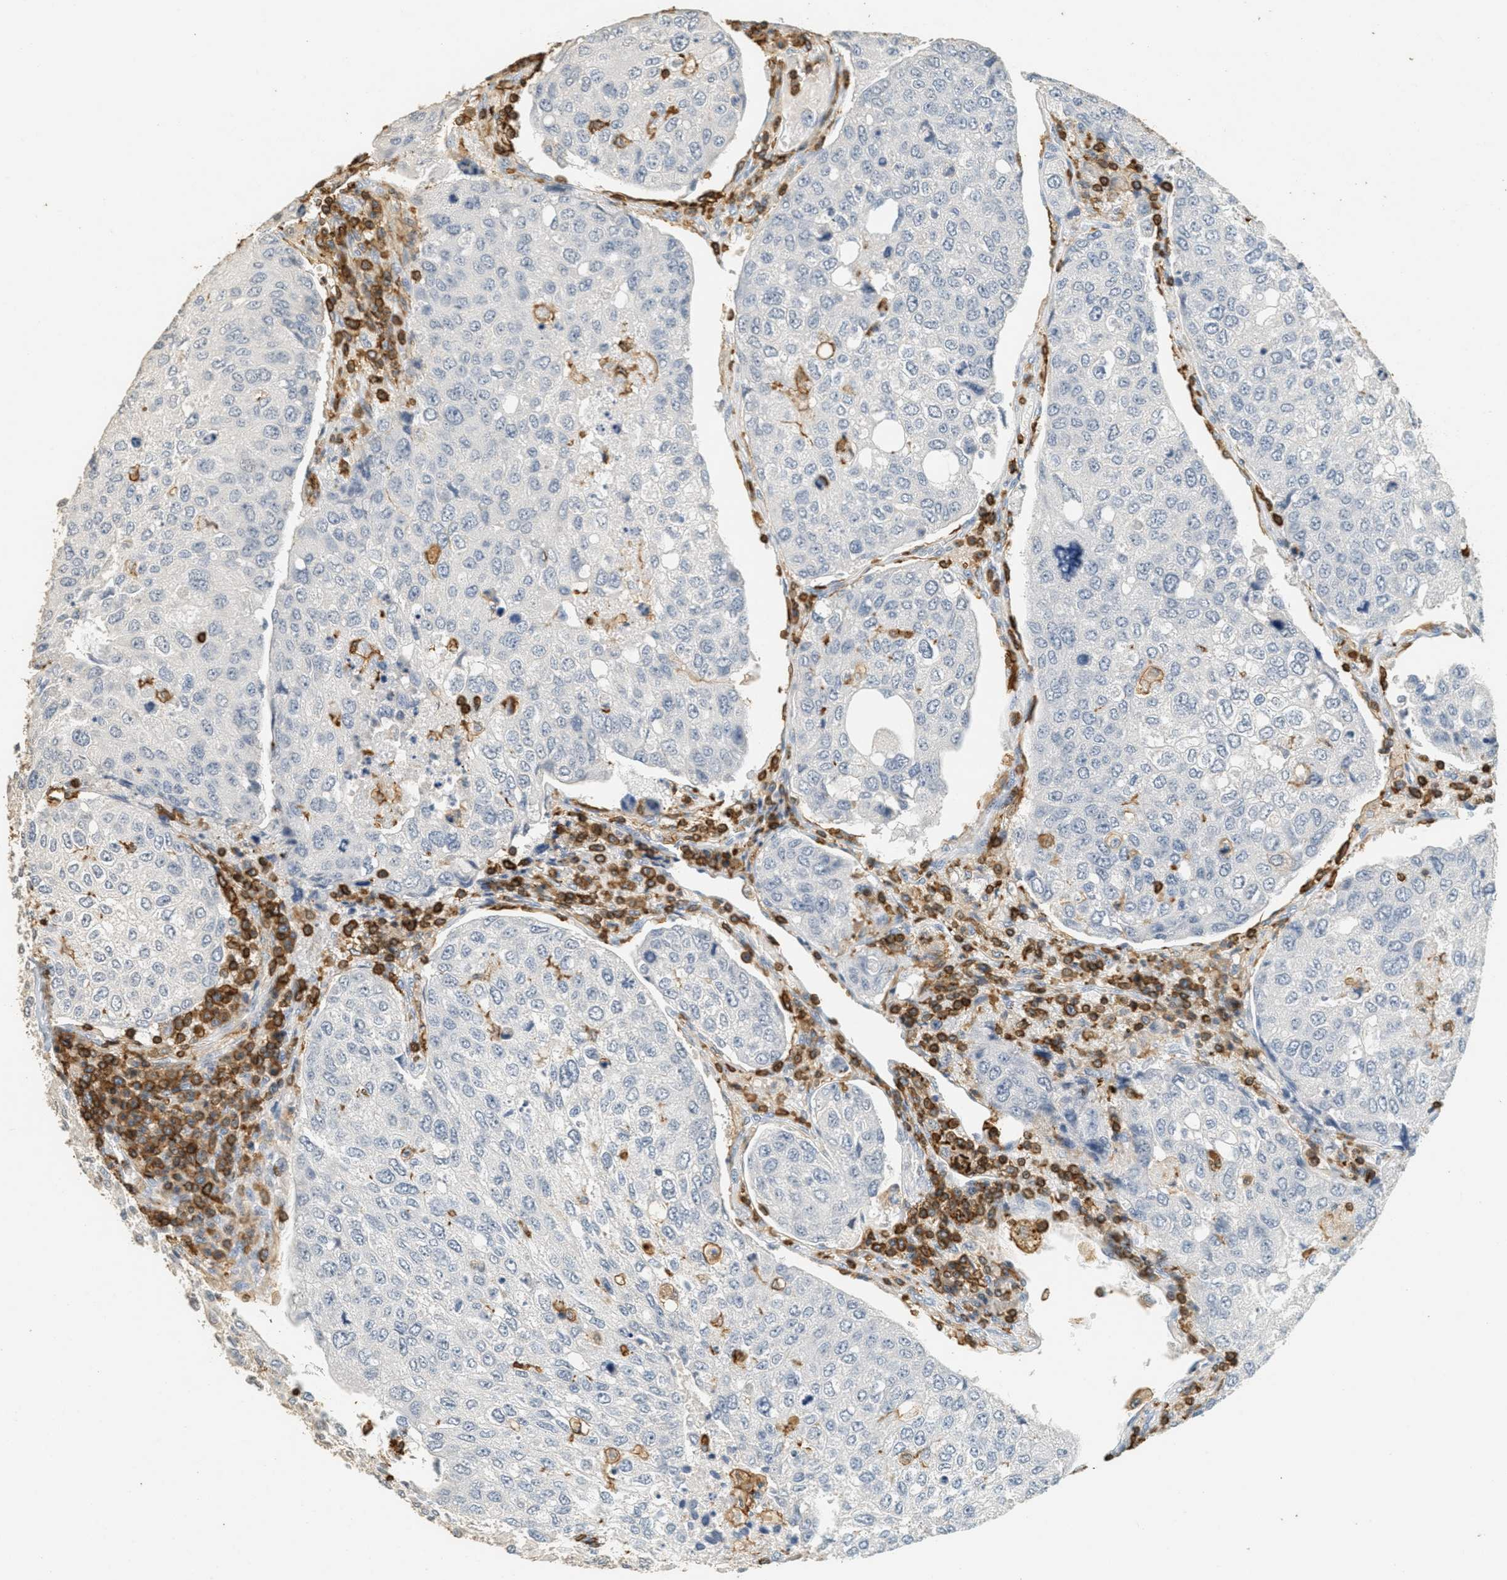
{"staining": {"intensity": "moderate", "quantity": "<25%", "location": "cytoplasmic/membranous"}, "tissue": "urothelial cancer", "cell_type": "Tumor cells", "image_type": "cancer", "snomed": [{"axis": "morphology", "description": "Urothelial carcinoma, High grade"}, {"axis": "topography", "description": "Lymph node"}, {"axis": "topography", "description": "Urinary bladder"}], "caption": "Urothelial carcinoma (high-grade) stained with a protein marker shows moderate staining in tumor cells.", "gene": "LSP1", "patient": {"sex": "male", "age": 51}}